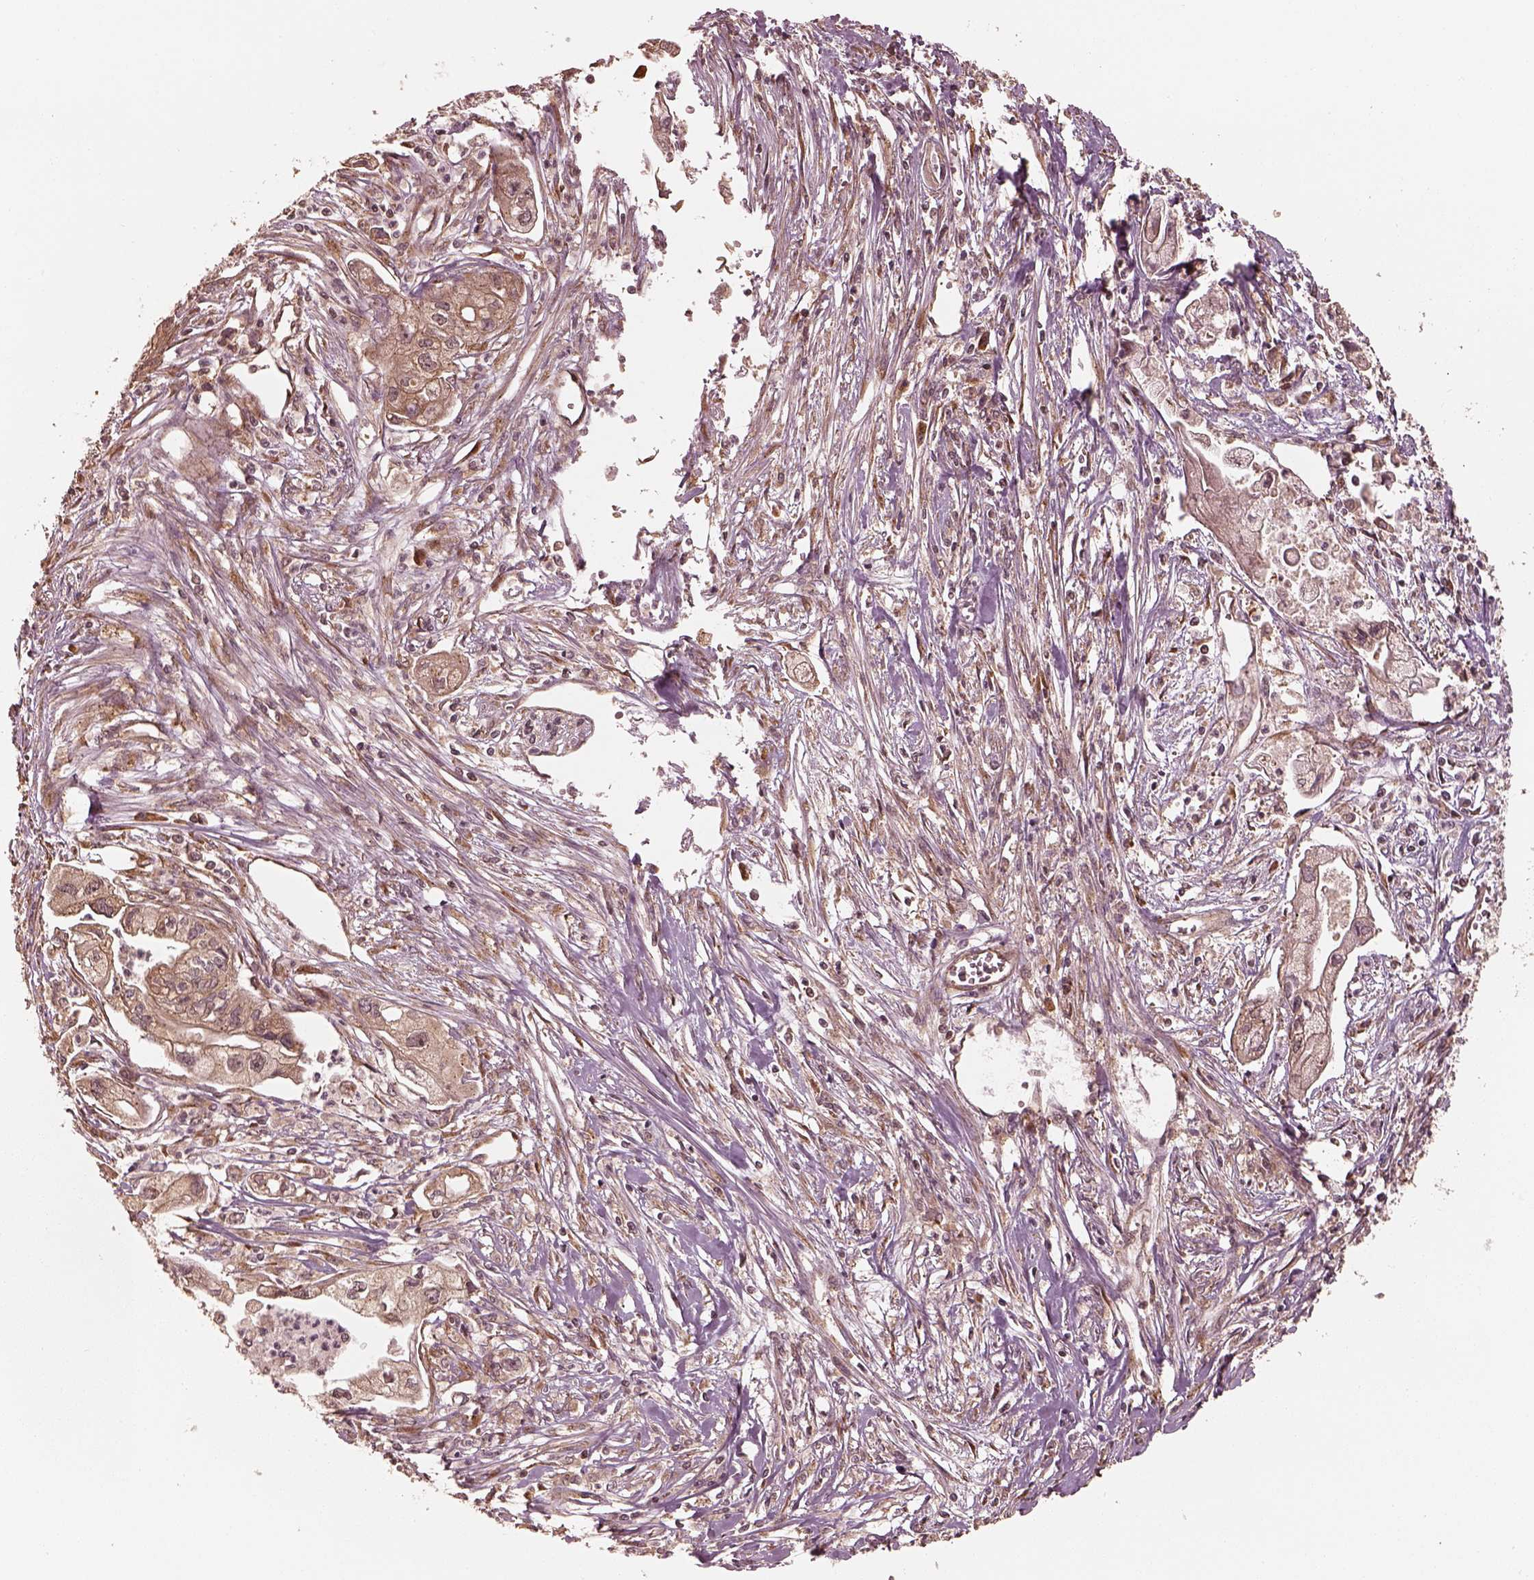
{"staining": {"intensity": "weak", "quantity": ">75%", "location": "cytoplasmic/membranous"}, "tissue": "pancreatic cancer", "cell_type": "Tumor cells", "image_type": "cancer", "snomed": [{"axis": "morphology", "description": "Adenocarcinoma, NOS"}, {"axis": "topography", "description": "Pancreas"}], "caption": "Immunohistochemistry (IHC) histopathology image of human pancreatic cancer stained for a protein (brown), which exhibits low levels of weak cytoplasmic/membranous expression in approximately >75% of tumor cells.", "gene": "DNAJC25", "patient": {"sex": "male", "age": 70}}